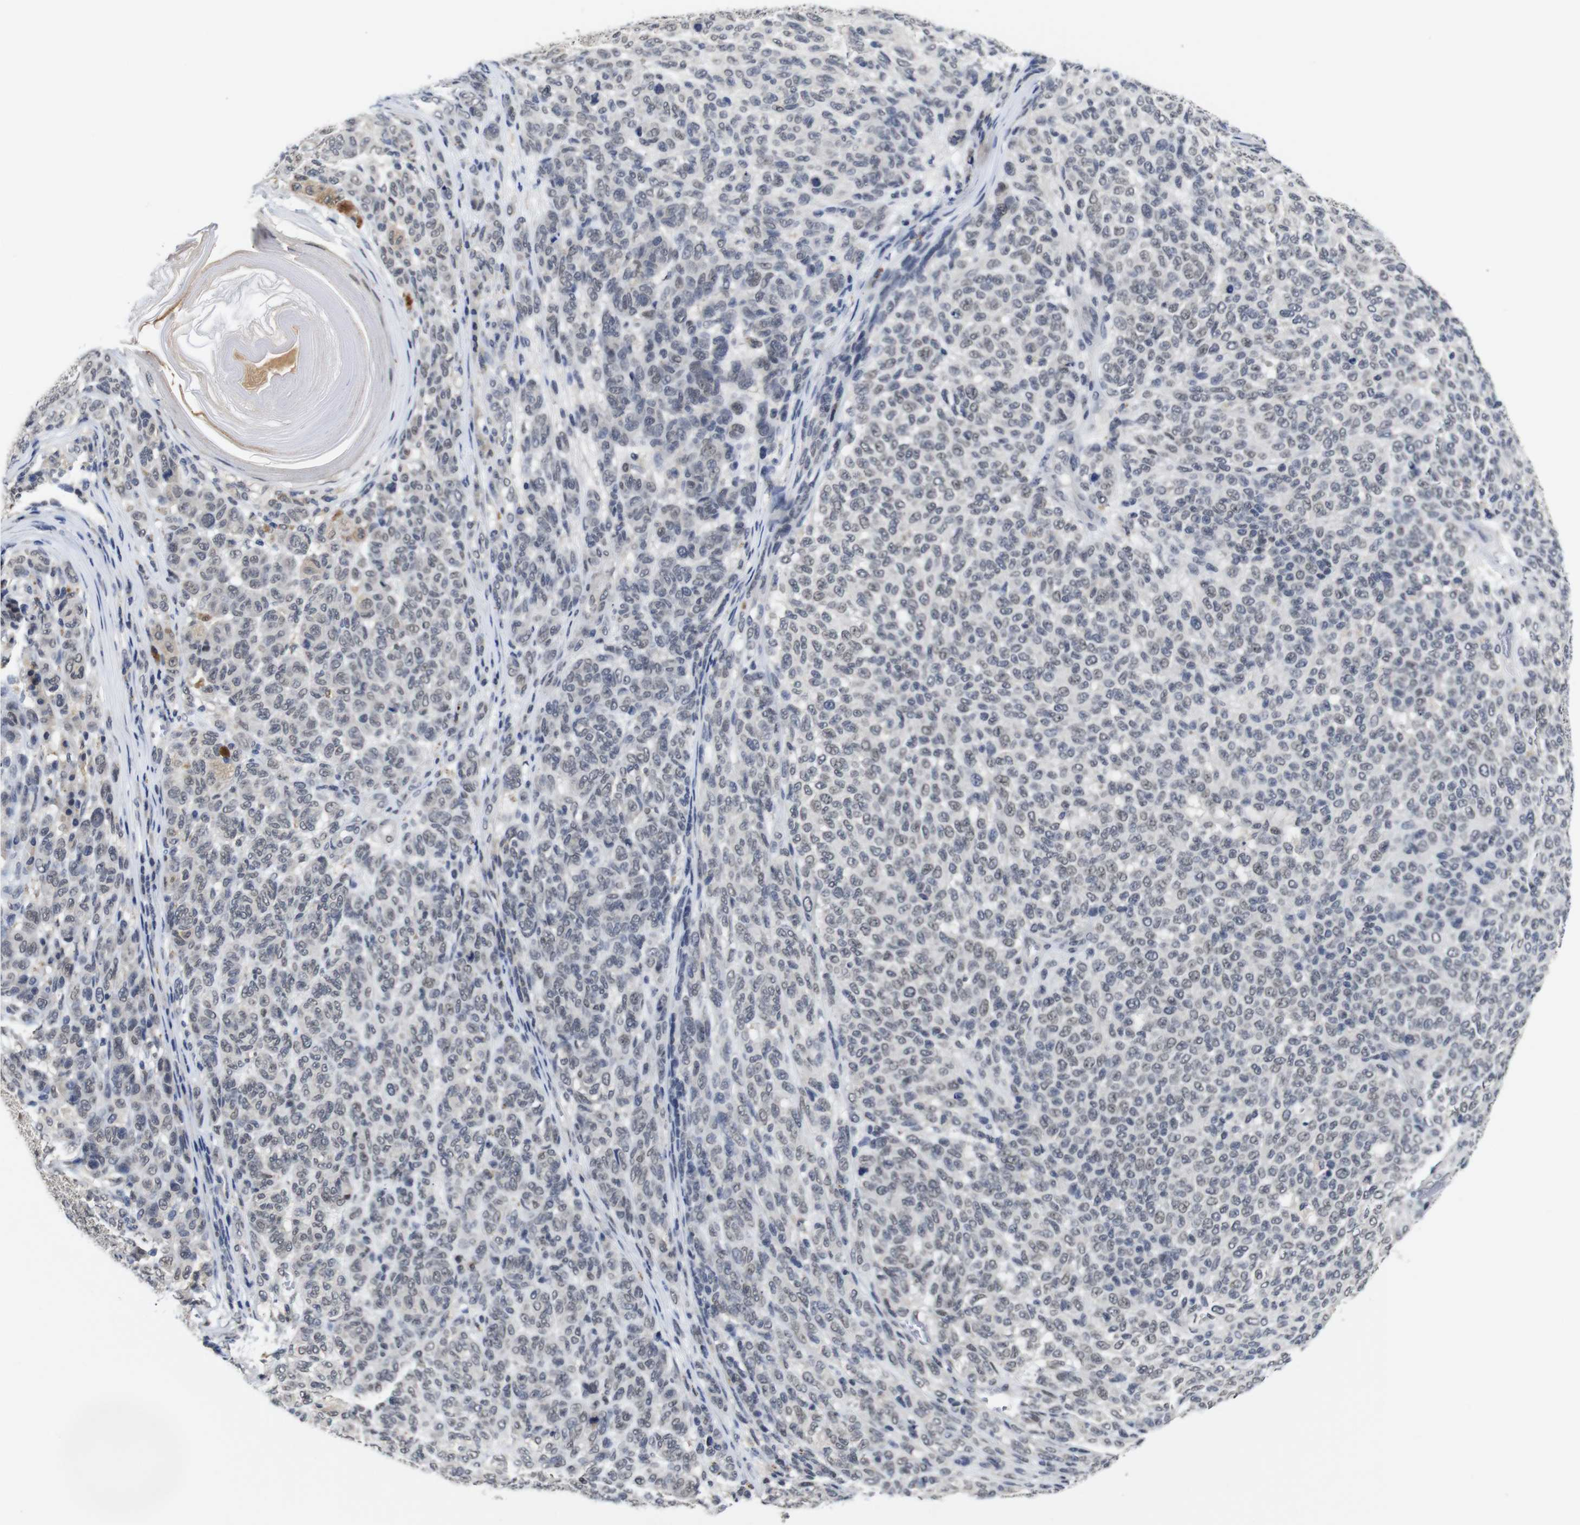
{"staining": {"intensity": "negative", "quantity": "none", "location": "none"}, "tissue": "melanoma", "cell_type": "Tumor cells", "image_type": "cancer", "snomed": [{"axis": "morphology", "description": "Malignant melanoma, NOS"}, {"axis": "topography", "description": "Skin"}], "caption": "The histopathology image reveals no staining of tumor cells in melanoma.", "gene": "NTRK3", "patient": {"sex": "male", "age": 59}}